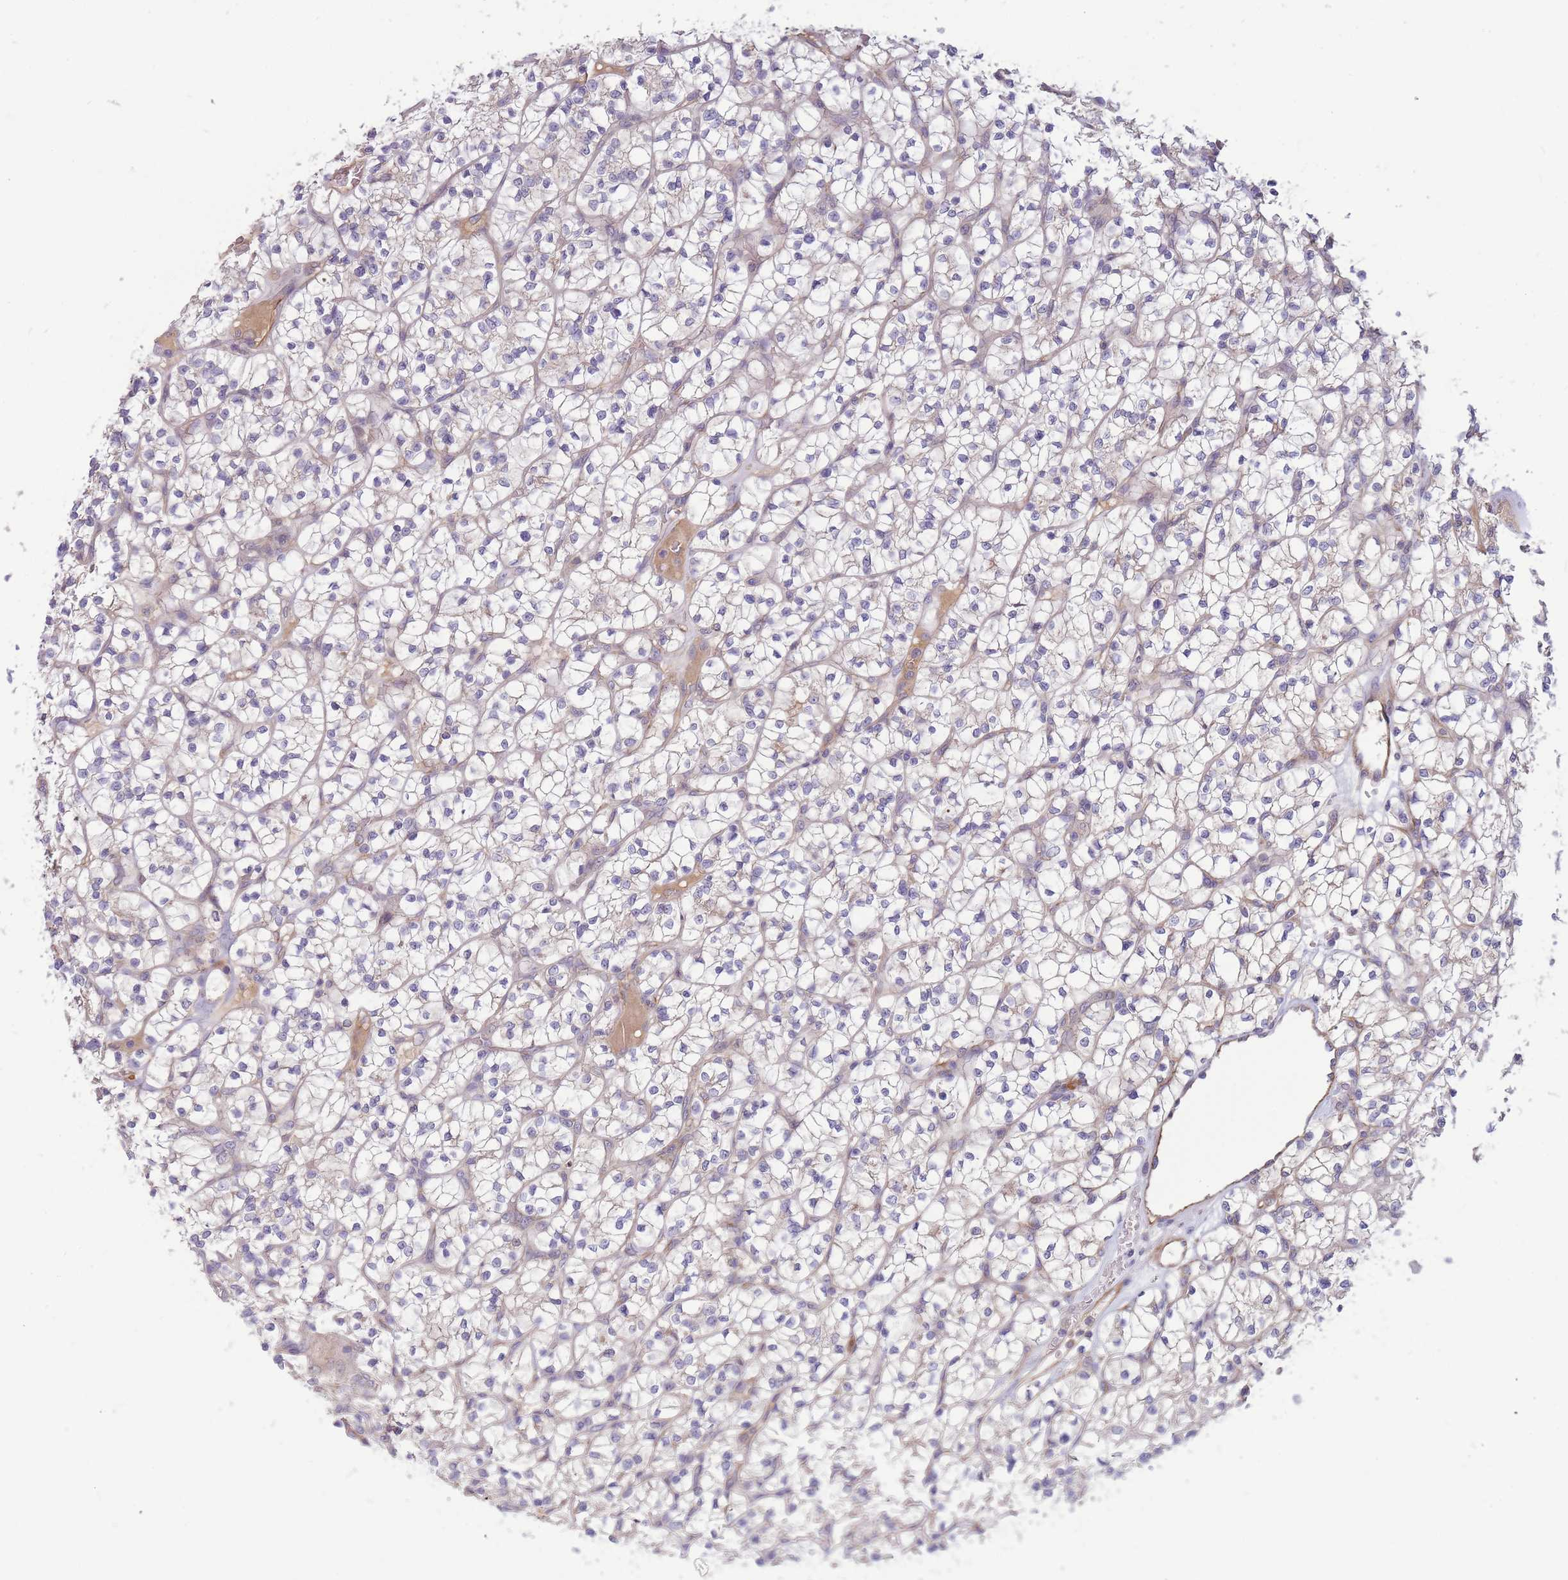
{"staining": {"intensity": "negative", "quantity": "none", "location": "none"}, "tissue": "renal cancer", "cell_type": "Tumor cells", "image_type": "cancer", "snomed": [{"axis": "morphology", "description": "Adenocarcinoma, NOS"}, {"axis": "topography", "description": "Kidney"}], "caption": "DAB immunohistochemical staining of renal cancer demonstrates no significant staining in tumor cells.", "gene": "NDUFAF5", "patient": {"sex": "female", "age": 64}}